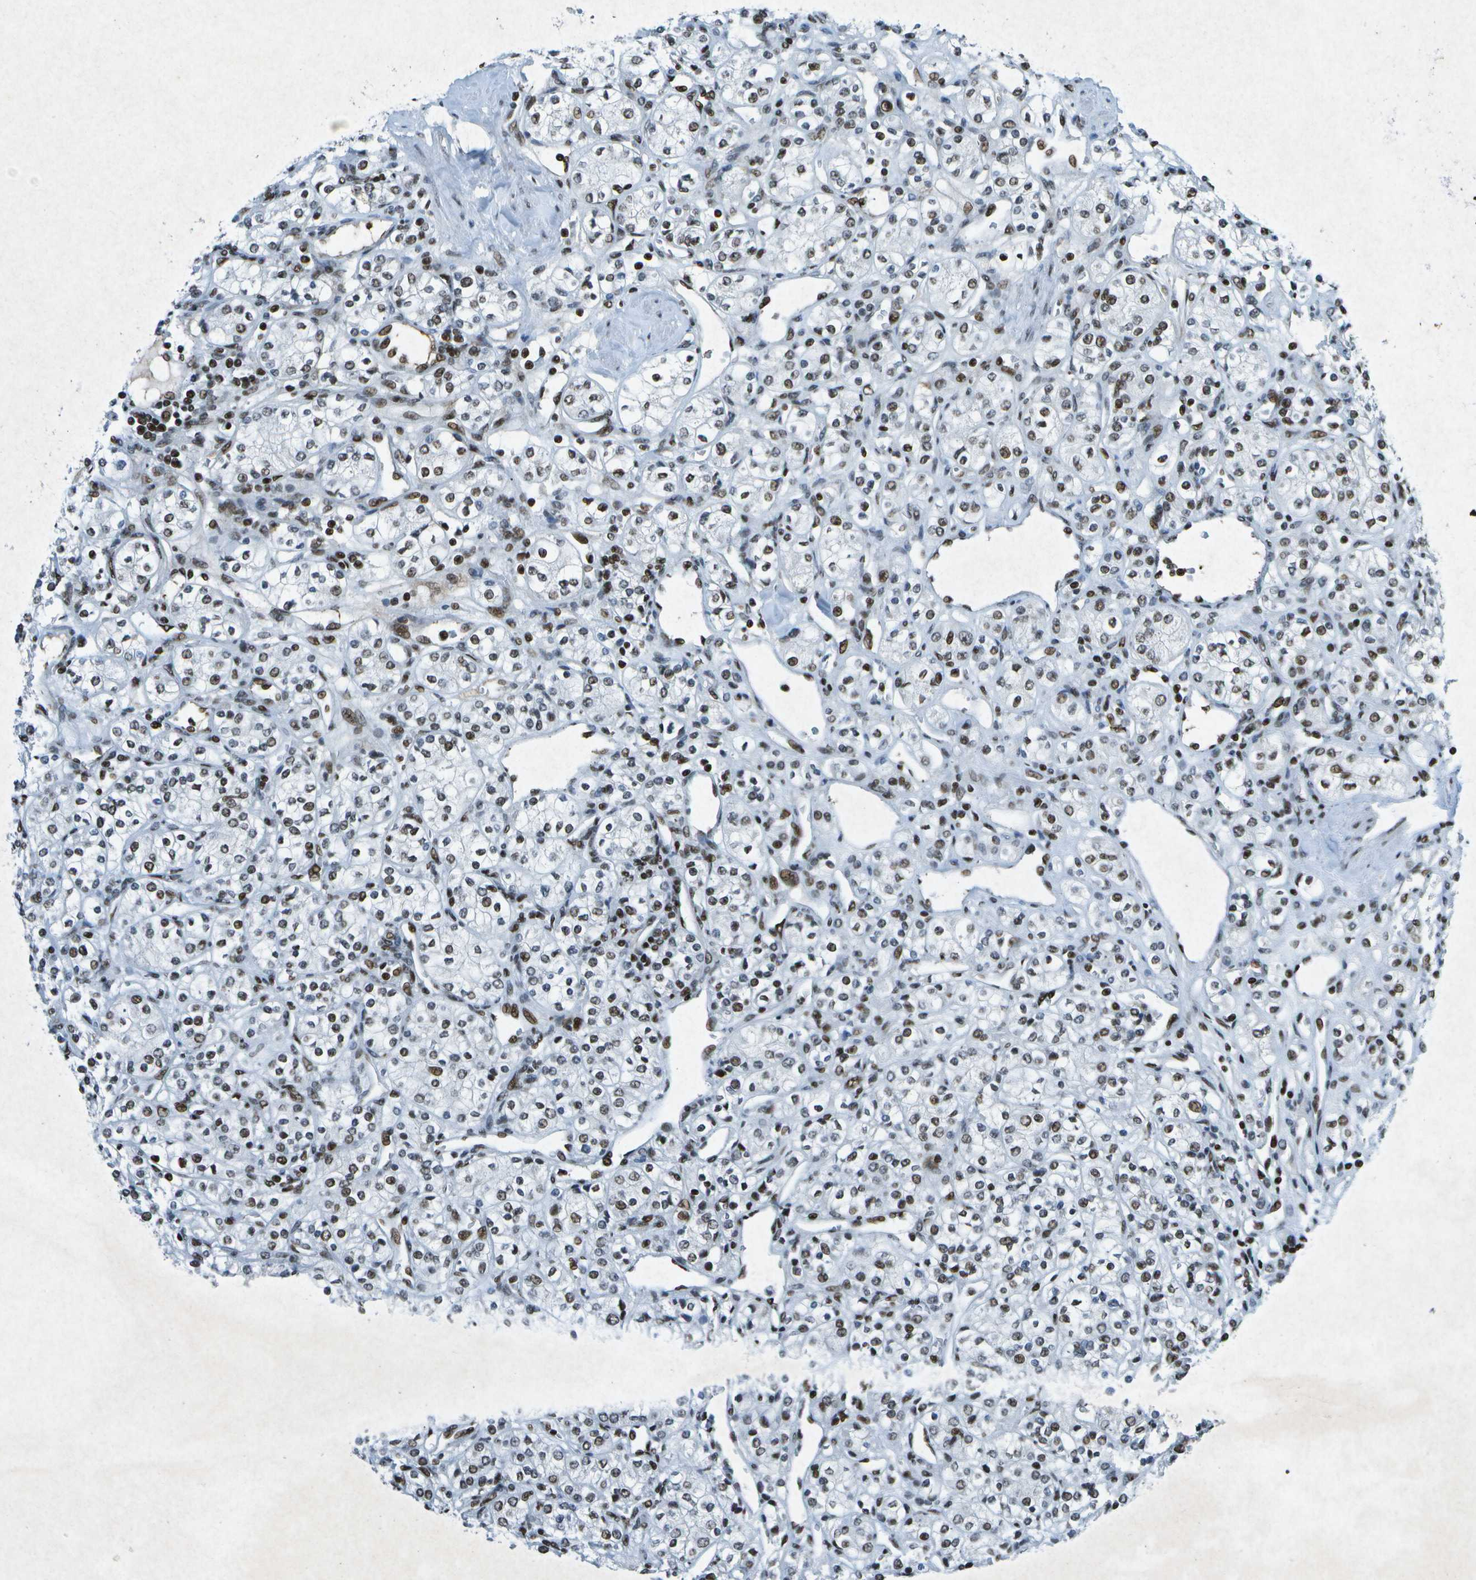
{"staining": {"intensity": "moderate", "quantity": "25%-75%", "location": "nuclear"}, "tissue": "renal cancer", "cell_type": "Tumor cells", "image_type": "cancer", "snomed": [{"axis": "morphology", "description": "Adenocarcinoma, NOS"}, {"axis": "topography", "description": "Kidney"}], "caption": "Renal adenocarcinoma stained with DAB IHC demonstrates medium levels of moderate nuclear staining in about 25%-75% of tumor cells.", "gene": "MTA2", "patient": {"sex": "male", "age": 77}}